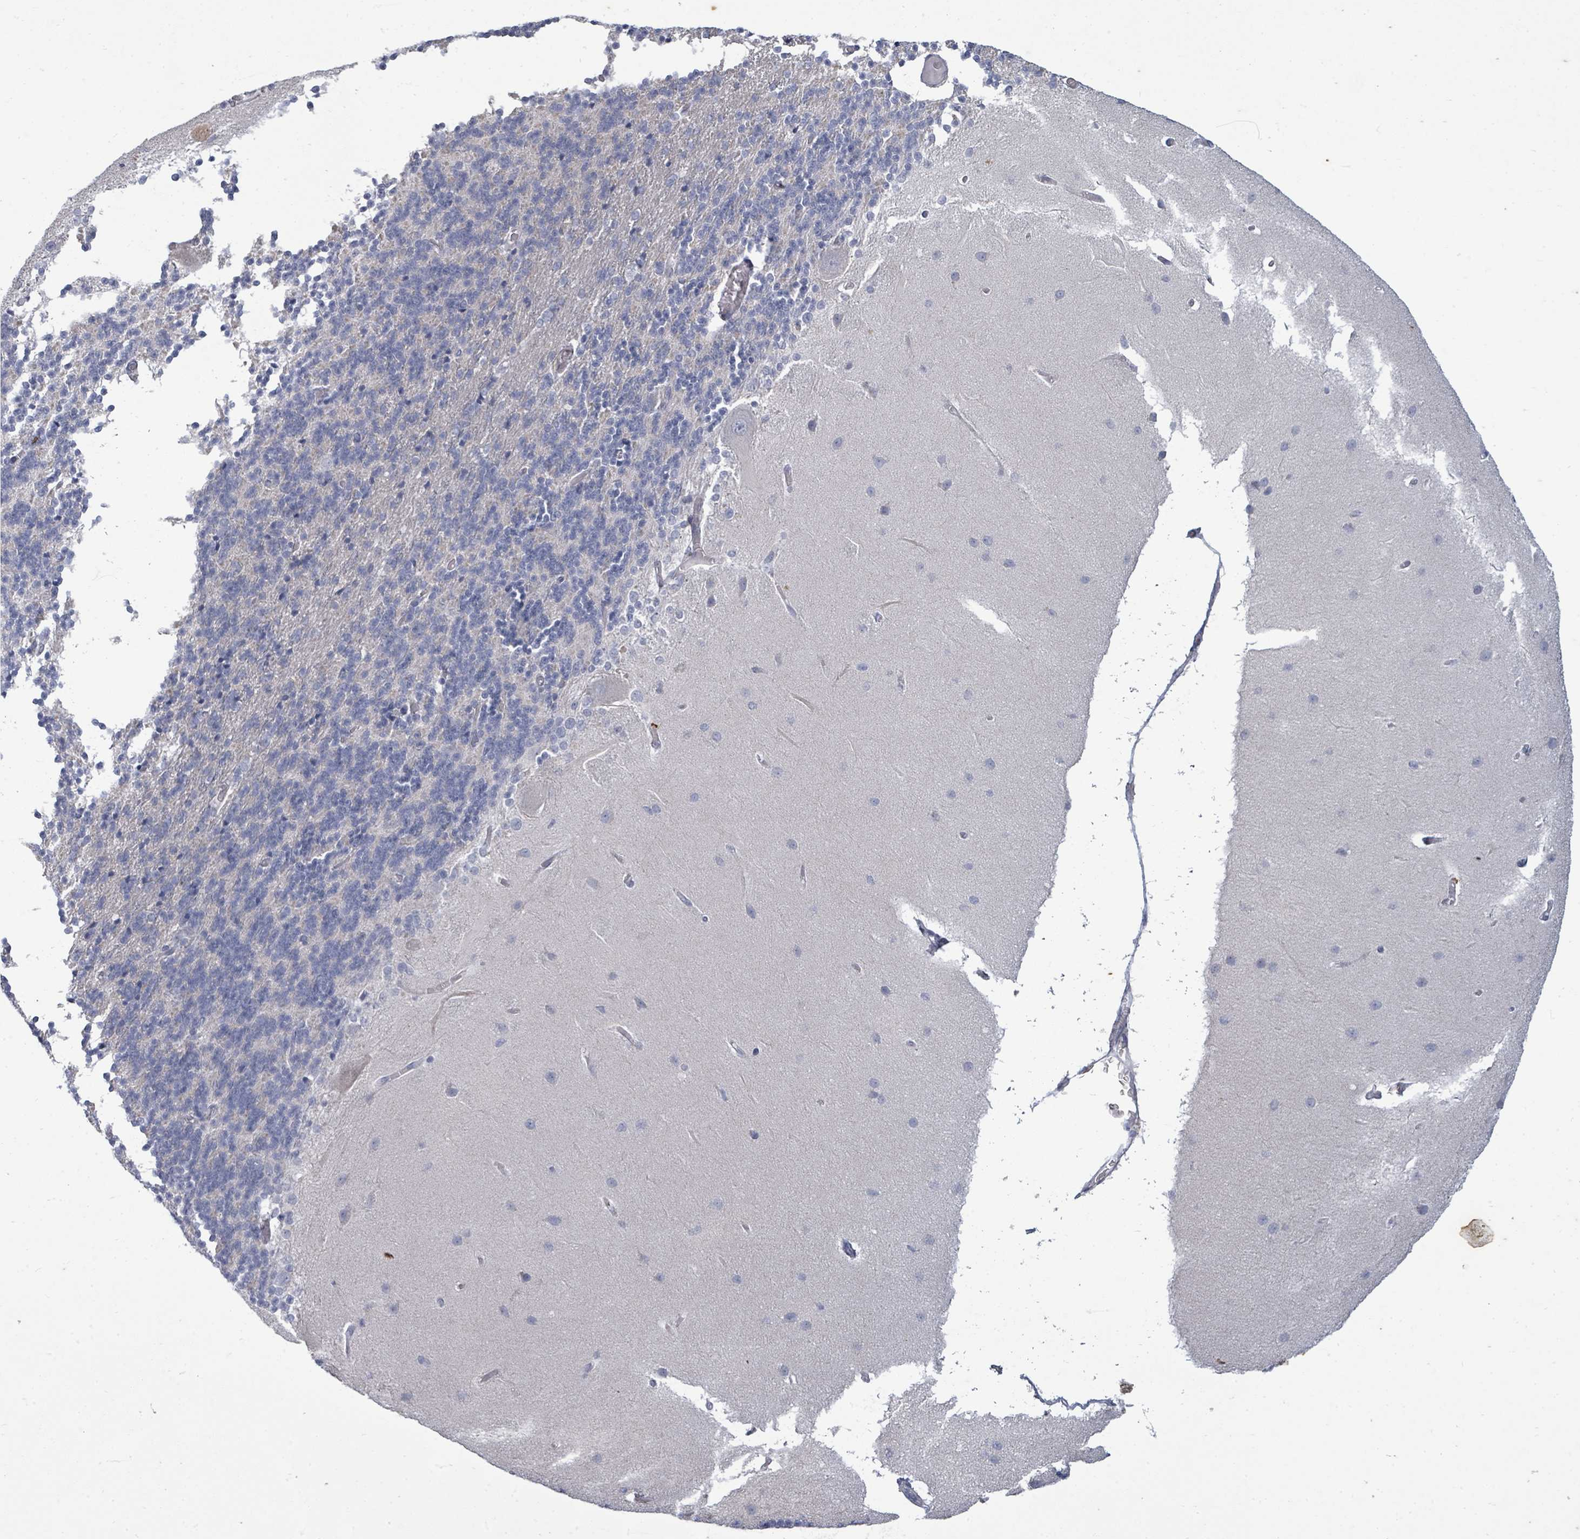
{"staining": {"intensity": "negative", "quantity": "none", "location": "none"}, "tissue": "cerebellum", "cell_type": "Cells in granular layer", "image_type": "normal", "snomed": [{"axis": "morphology", "description": "Normal tissue, NOS"}, {"axis": "topography", "description": "Cerebellum"}], "caption": "This is an IHC photomicrograph of normal human cerebellum. There is no expression in cells in granular layer.", "gene": "ASB12", "patient": {"sex": "female", "age": 54}}